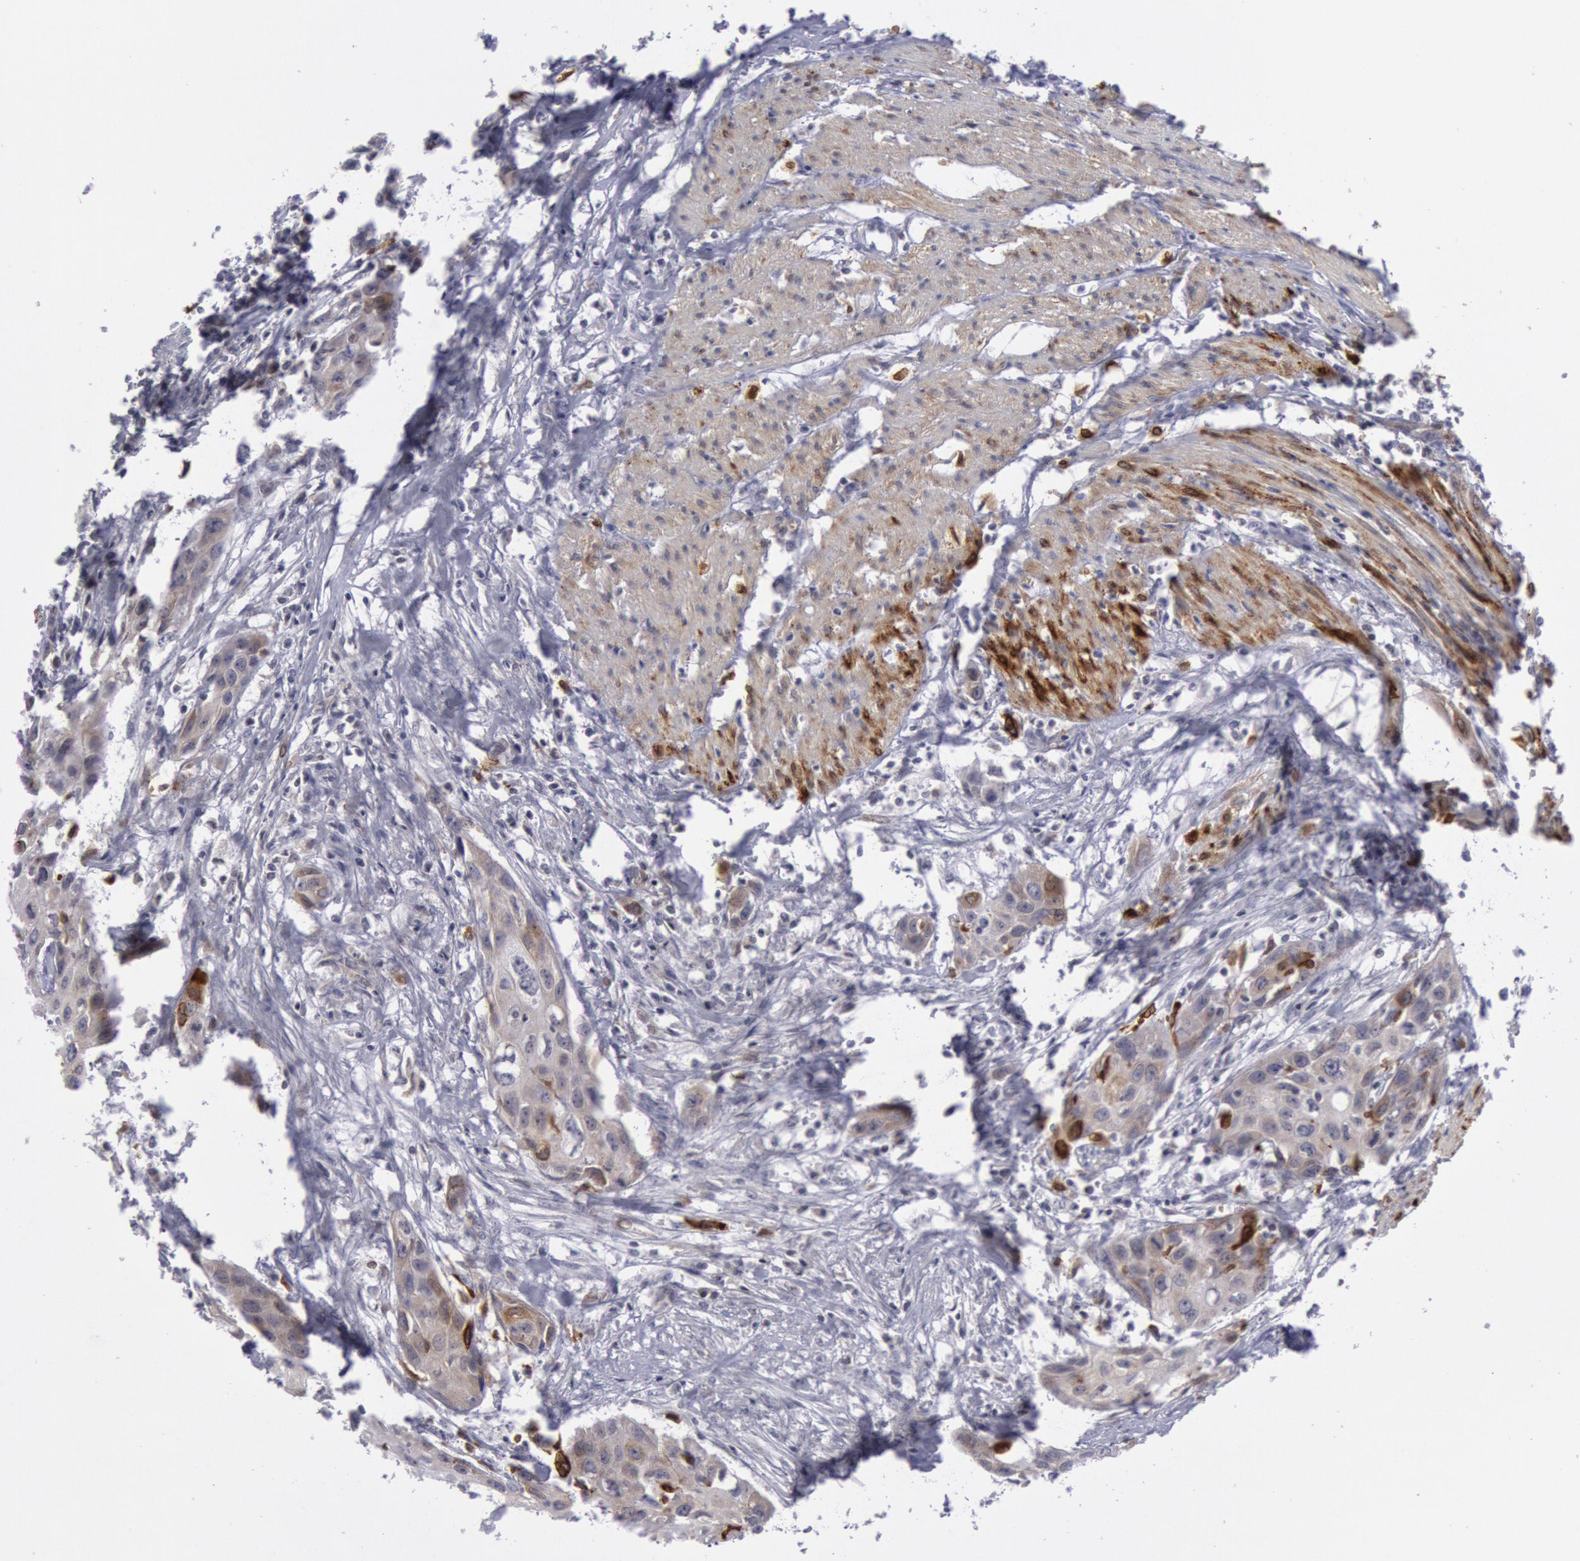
{"staining": {"intensity": "moderate", "quantity": "<25%", "location": "cytoplasmic/membranous"}, "tissue": "urothelial cancer", "cell_type": "Tumor cells", "image_type": "cancer", "snomed": [{"axis": "morphology", "description": "Urothelial carcinoma, High grade"}, {"axis": "topography", "description": "Urinary bladder"}], "caption": "Protein analysis of urothelial cancer tissue displays moderate cytoplasmic/membranous expression in approximately <25% of tumor cells.", "gene": "PTGS2", "patient": {"sex": "male", "age": 54}}